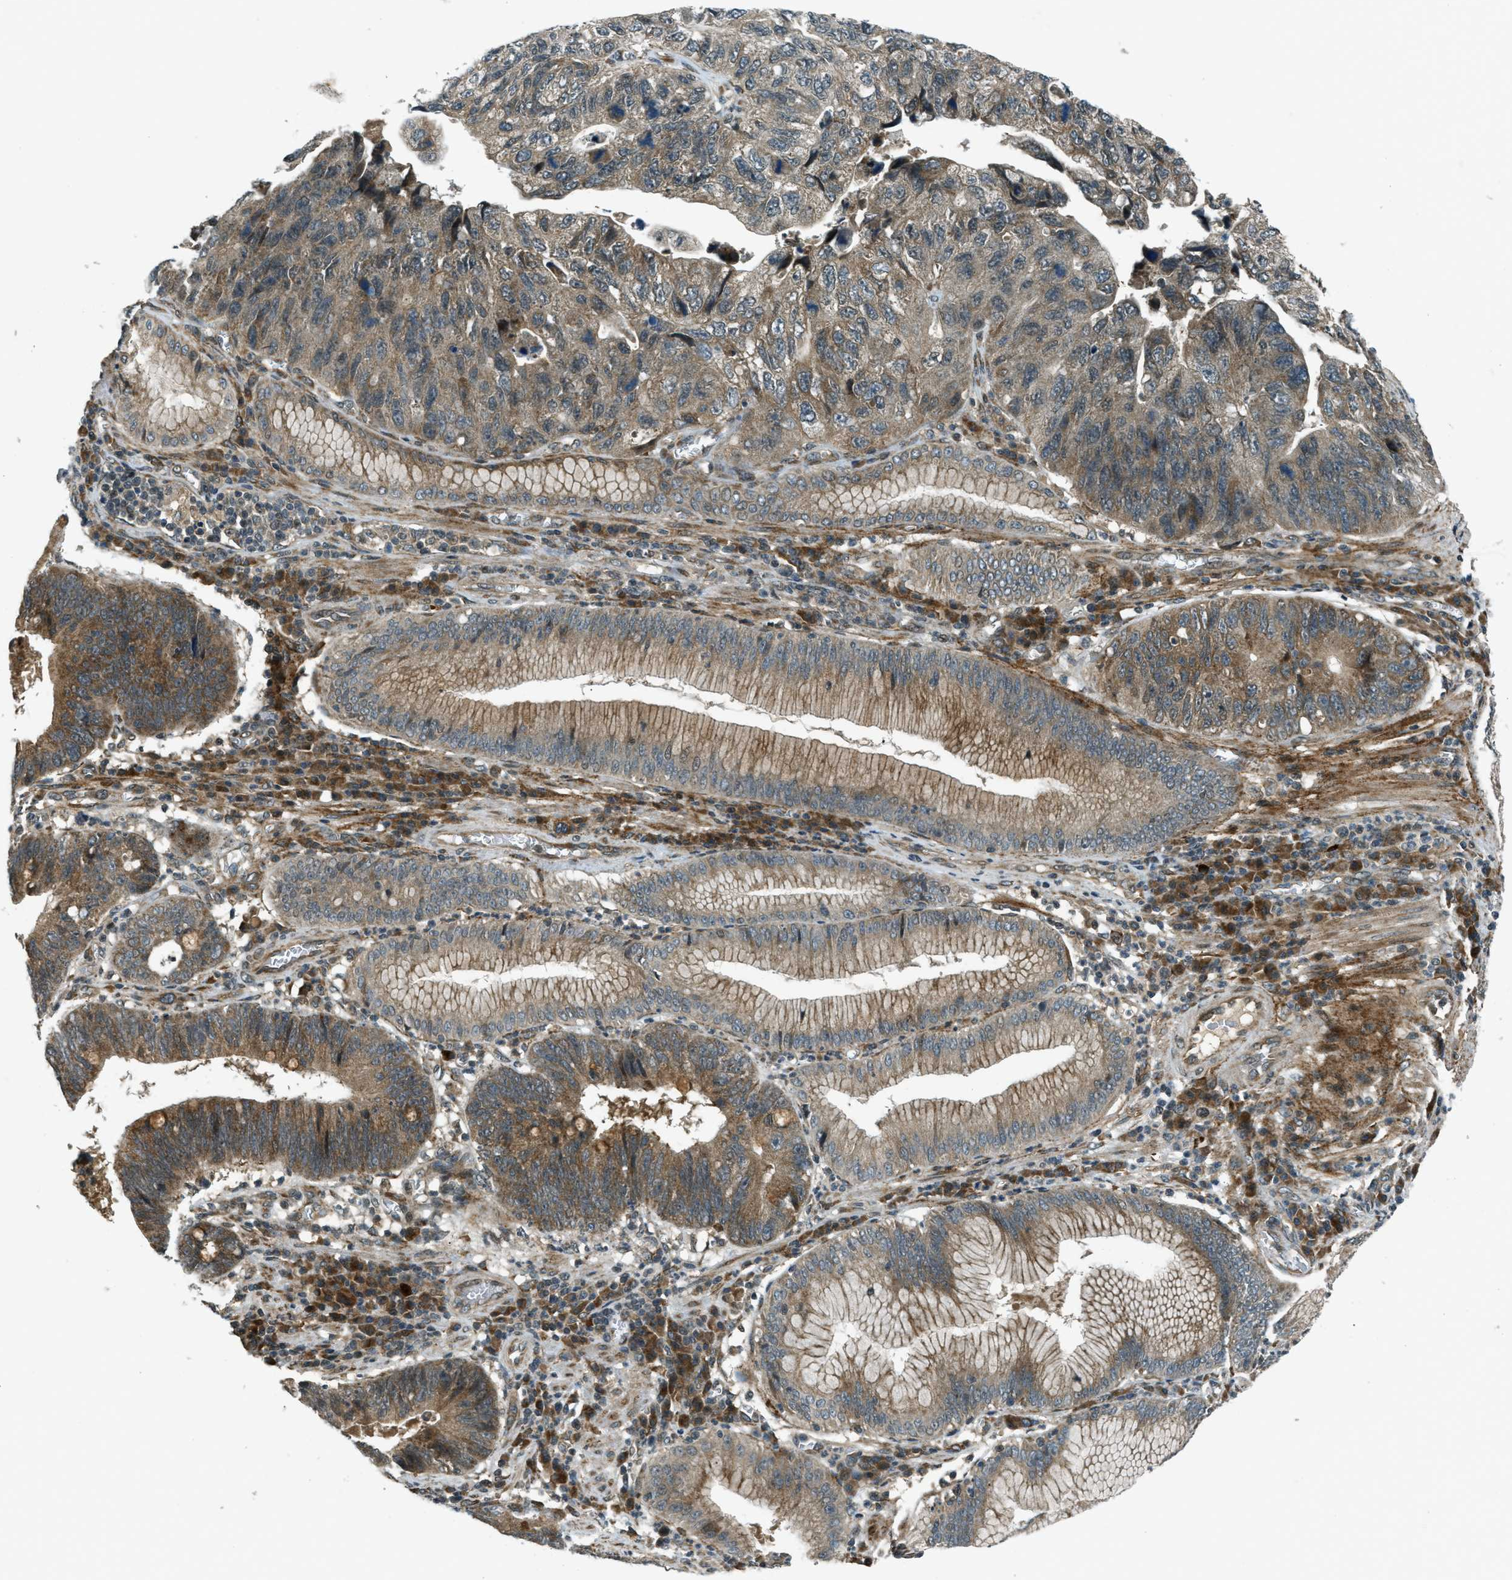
{"staining": {"intensity": "moderate", "quantity": ">75%", "location": "cytoplasmic/membranous"}, "tissue": "stomach cancer", "cell_type": "Tumor cells", "image_type": "cancer", "snomed": [{"axis": "morphology", "description": "Adenocarcinoma, NOS"}, {"axis": "topography", "description": "Stomach"}], "caption": "Human stomach cancer stained for a protein (brown) displays moderate cytoplasmic/membranous positive positivity in about >75% of tumor cells.", "gene": "EIF2AK3", "patient": {"sex": "male", "age": 59}}